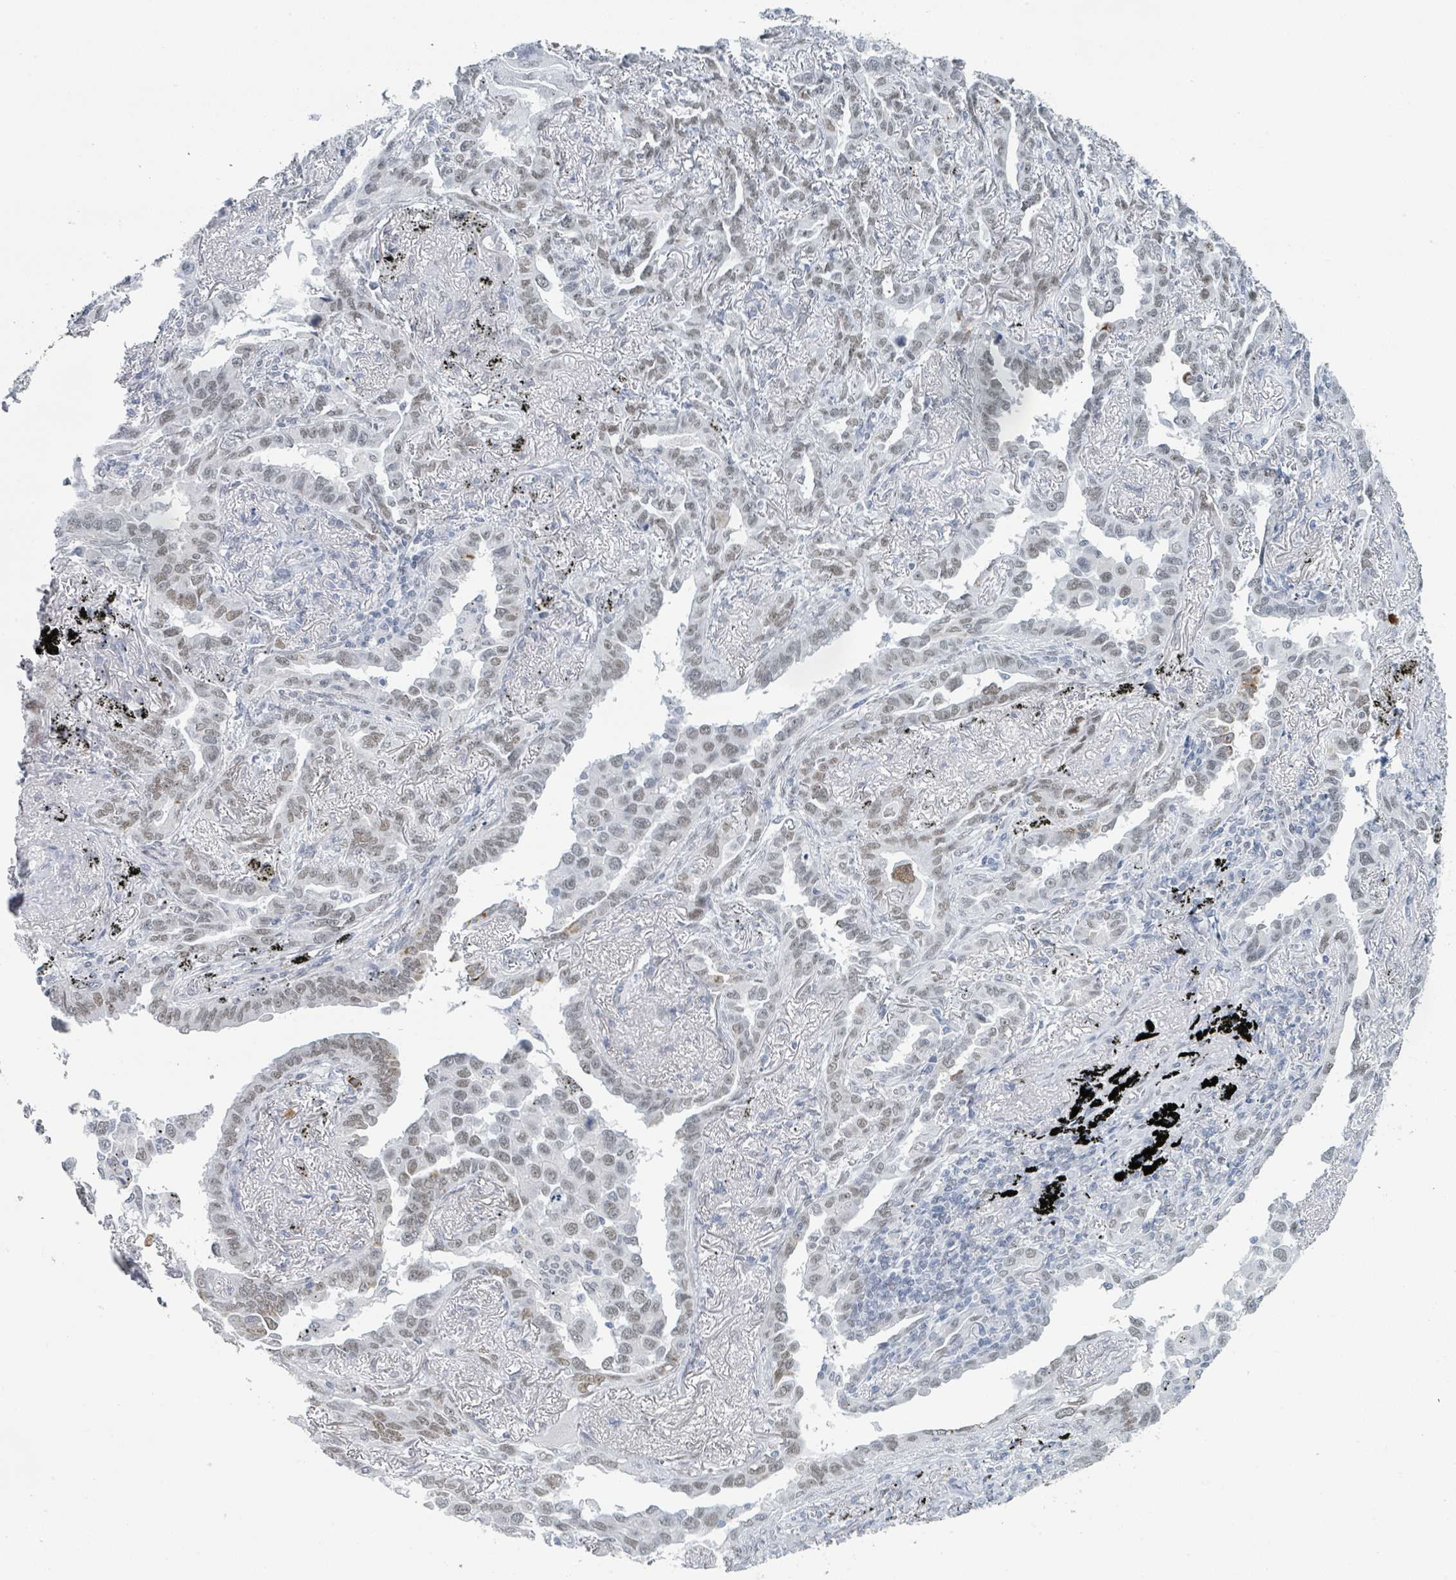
{"staining": {"intensity": "weak", "quantity": ">75%", "location": "nuclear"}, "tissue": "lung cancer", "cell_type": "Tumor cells", "image_type": "cancer", "snomed": [{"axis": "morphology", "description": "Adenocarcinoma, NOS"}, {"axis": "topography", "description": "Lung"}], "caption": "Approximately >75% of tumor cells in human adenocarcinoma (lung) display weak nuclear protein positivity as visualized by brown immunohistochemical staining.", "gene": "EHMT2", "patient": {"sex": "male", "age": 67}}